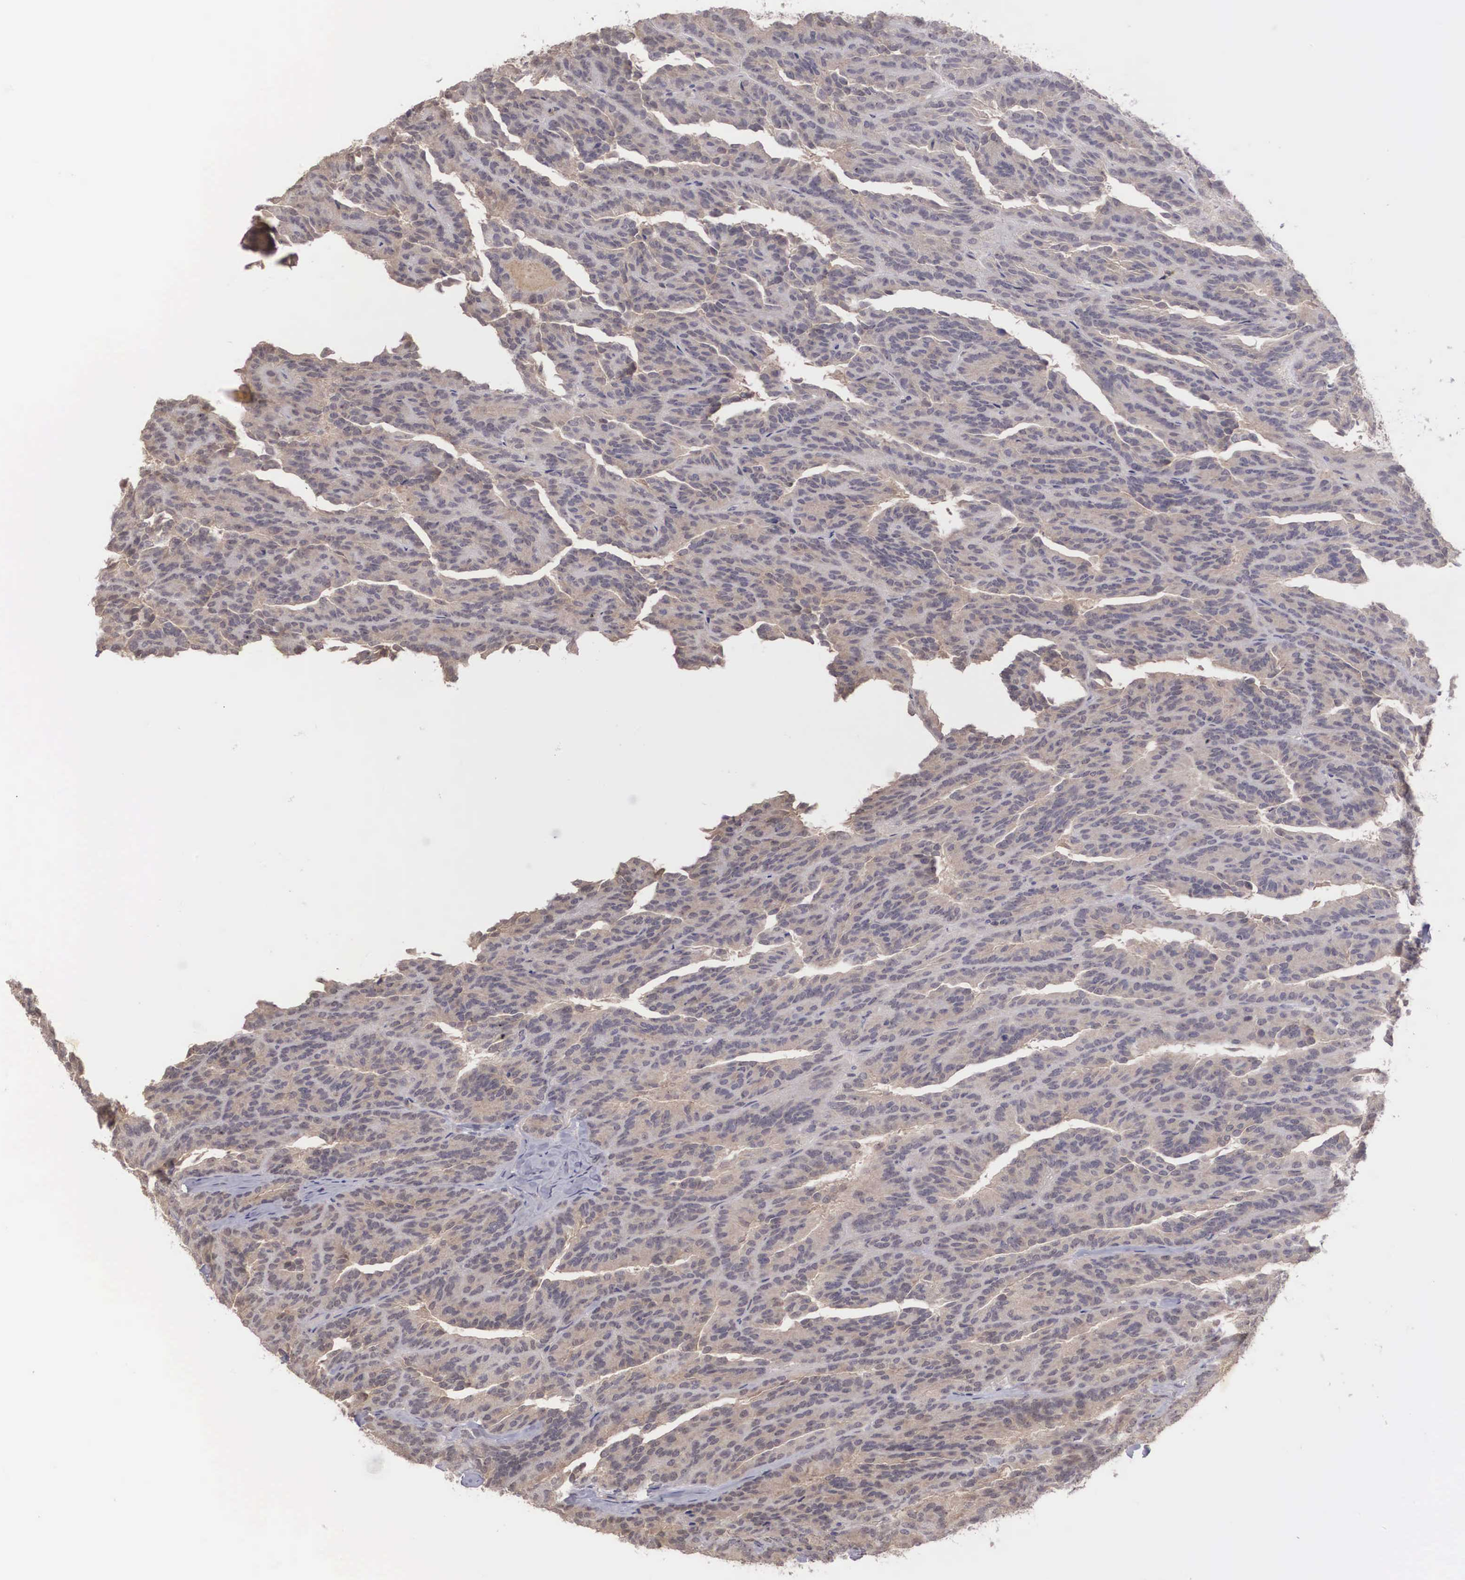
{"staining": {"intensity": "weak", "quantity": ">75%", "location": "cytoplasmic/membranous"}, "tissue": "renal cancer", "cell_type": "Tumor cells", "image_type": "cancer", "snomed": [{"axis": "morphology", "description": "Adenocarcinoma, NOS"}, {"axis": "topography", "description": "Kidney"}], "caption": "Renal cancer (adenocarcinoma) tissue demonstrates weak cytoplasmic/membranous expression in about >75% of tumor cells, visualized by immunohistochemistry. The staining was performed using DAB (3,3'-diaminobenzidine), with brown indicating positive protein expression. Nuclei are stained blue with hematoxylin.", "gene": "DNAJB7", "patient": {"sex": "male", "age": 46}}